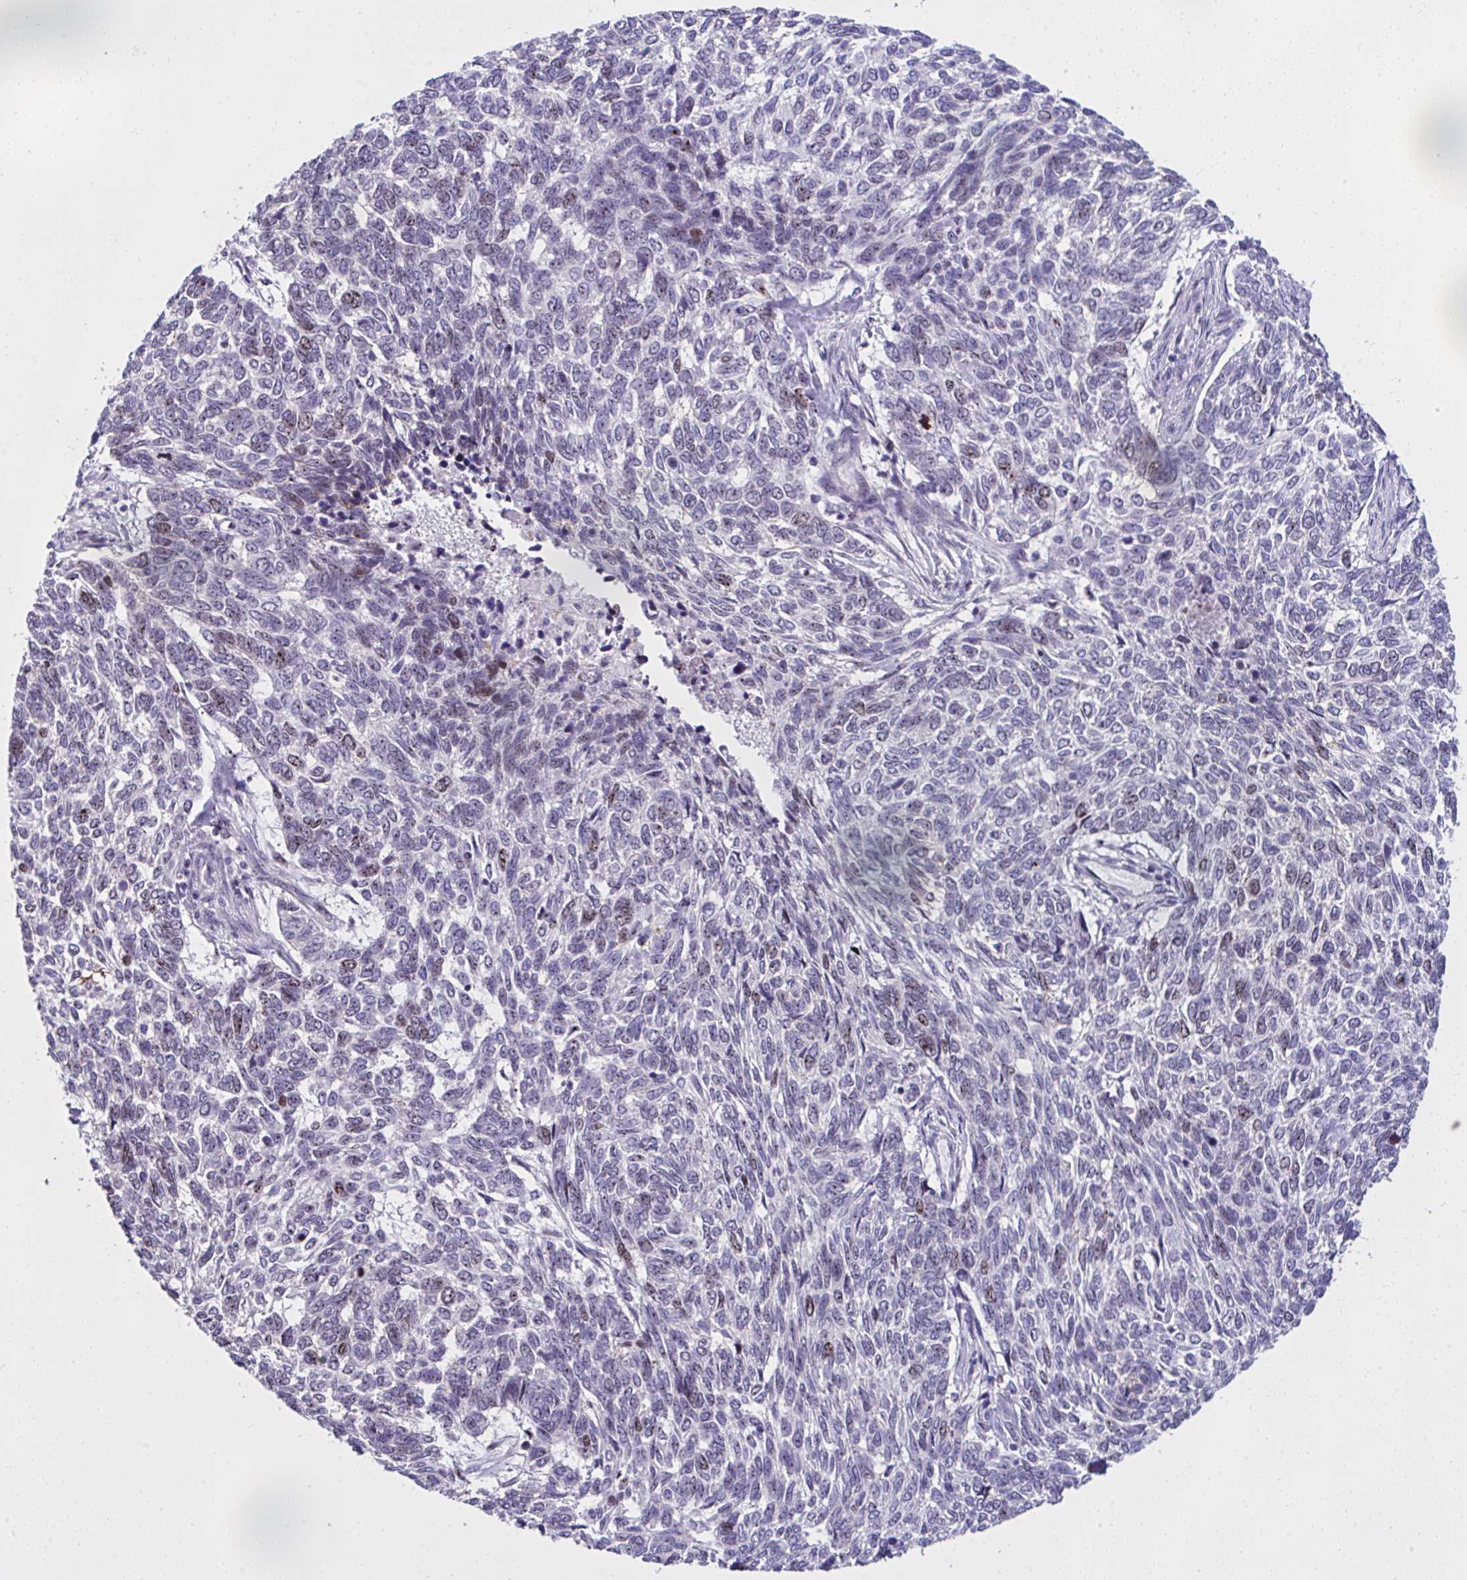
{"staining": {"intensity": "moderate", "quantity": "<25%", "location": "nuclear"}, "tissue": "skin cancer", "cell_type": "Tumor cells", "image_type": "cancer", "snomed": [{"axis": "morphology", "description": "Basal cell carcinoma"}, {"axis": "topography", "description": "Skin"}], "caption": "Skin basal cell carcinoma stained with a brown dye demonstrates moderate nuclear positive positivity in about <25% of tumor cells.", "gene": "CEP72", "patient": {"sex": "female", "age": 65}}